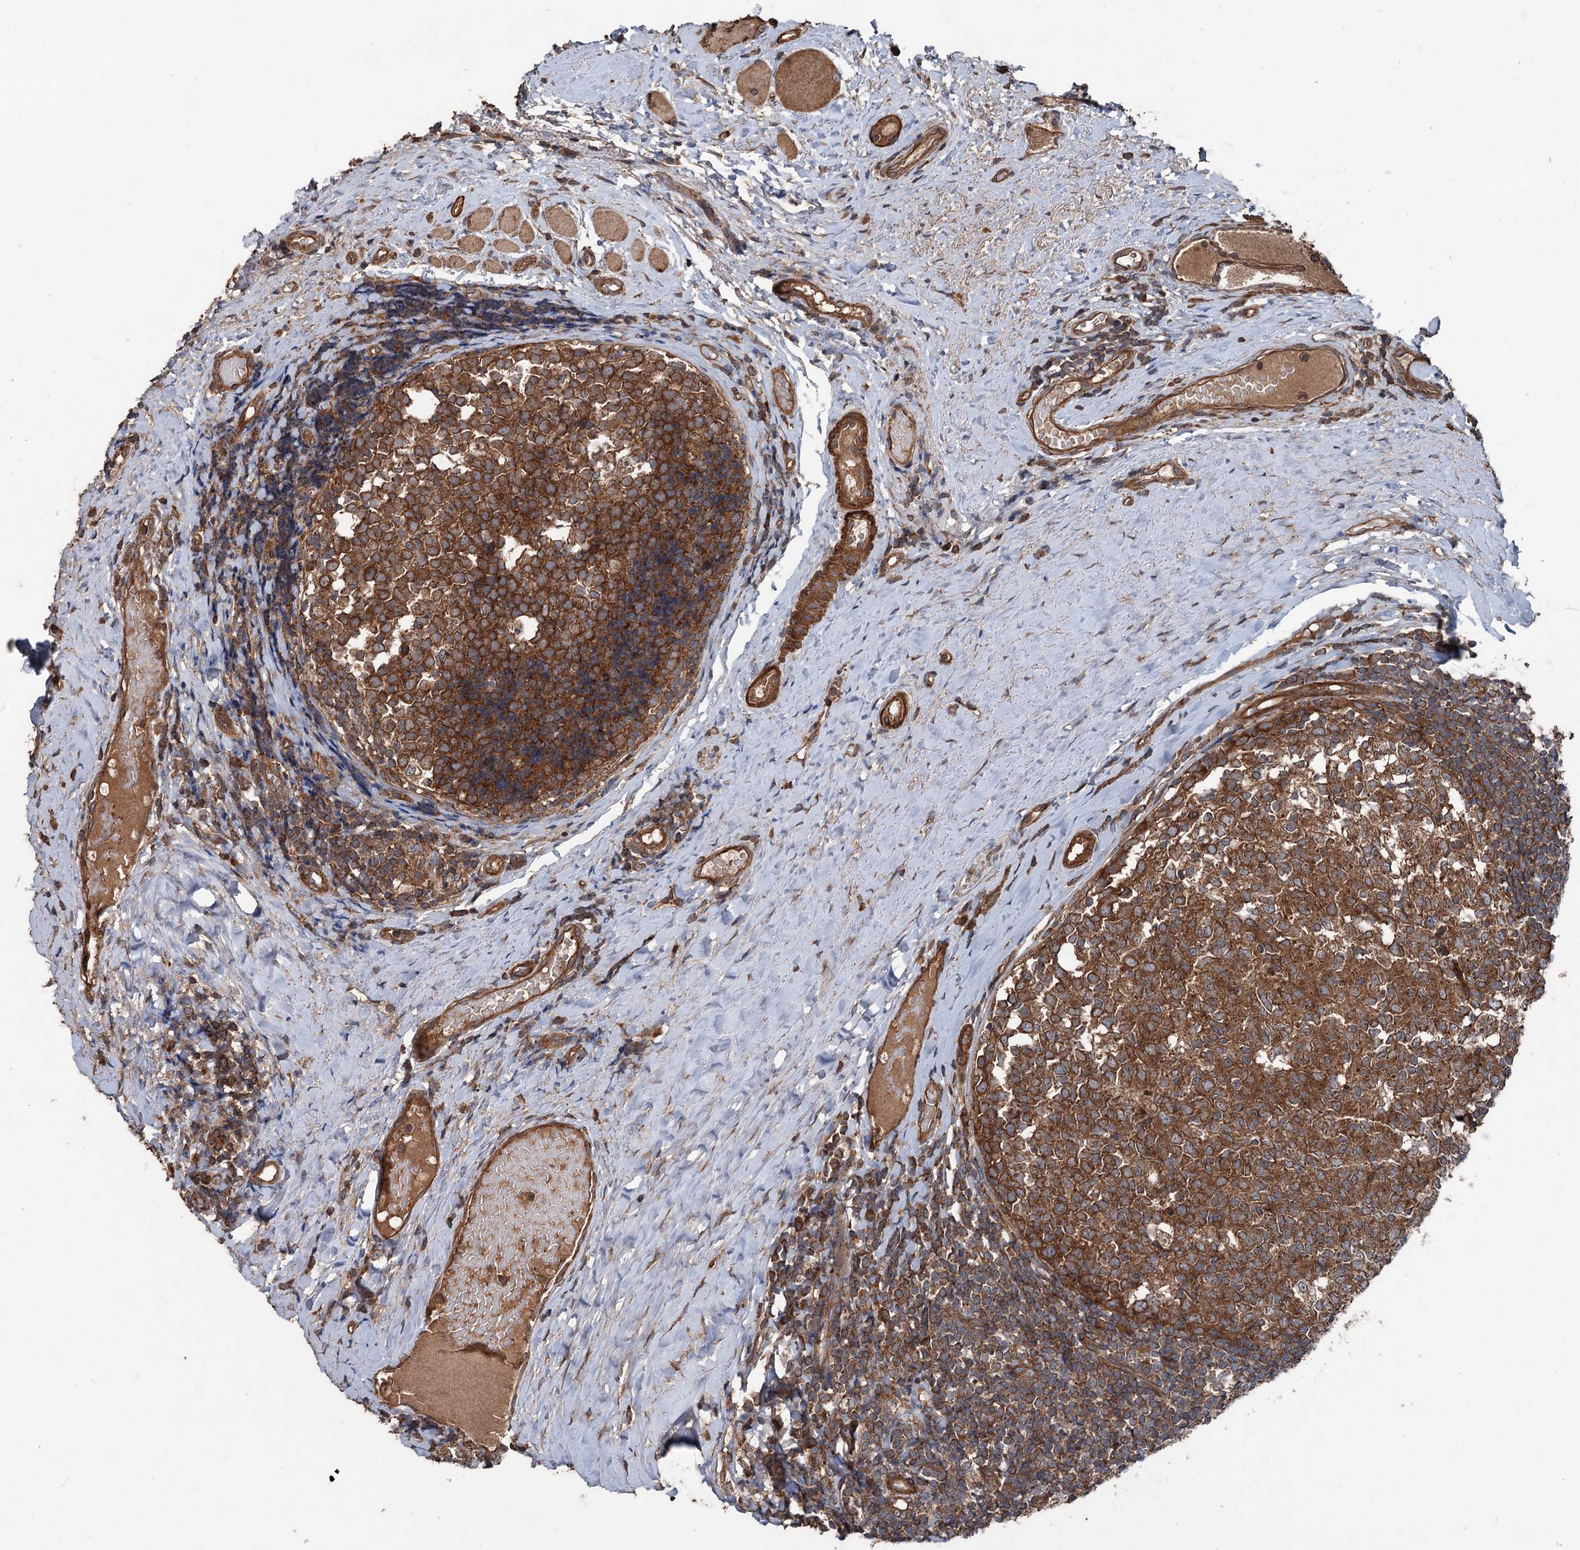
{"staining": {"intensity": "strong", "quantity": ">75%", "location": "cytoplasmic/membranous"}, "tissue": "tonsil", "cell_type": "Germinal center cells", "image_type": "normal", "snomed": [{"axis": "morphology", "description": "Normal tissue, NOS"}, {"axis": "topography", "description": "Tonsil"}], "caption": "Protein positivity by immunohistochemistry (IHC) exhibits strong cytoplasmic/membranous staining in approximately >75% of germinal center cells in unremarkable tonsil.", "gene": "RNF214", "patient": {"sex": "female", "age": 19}}